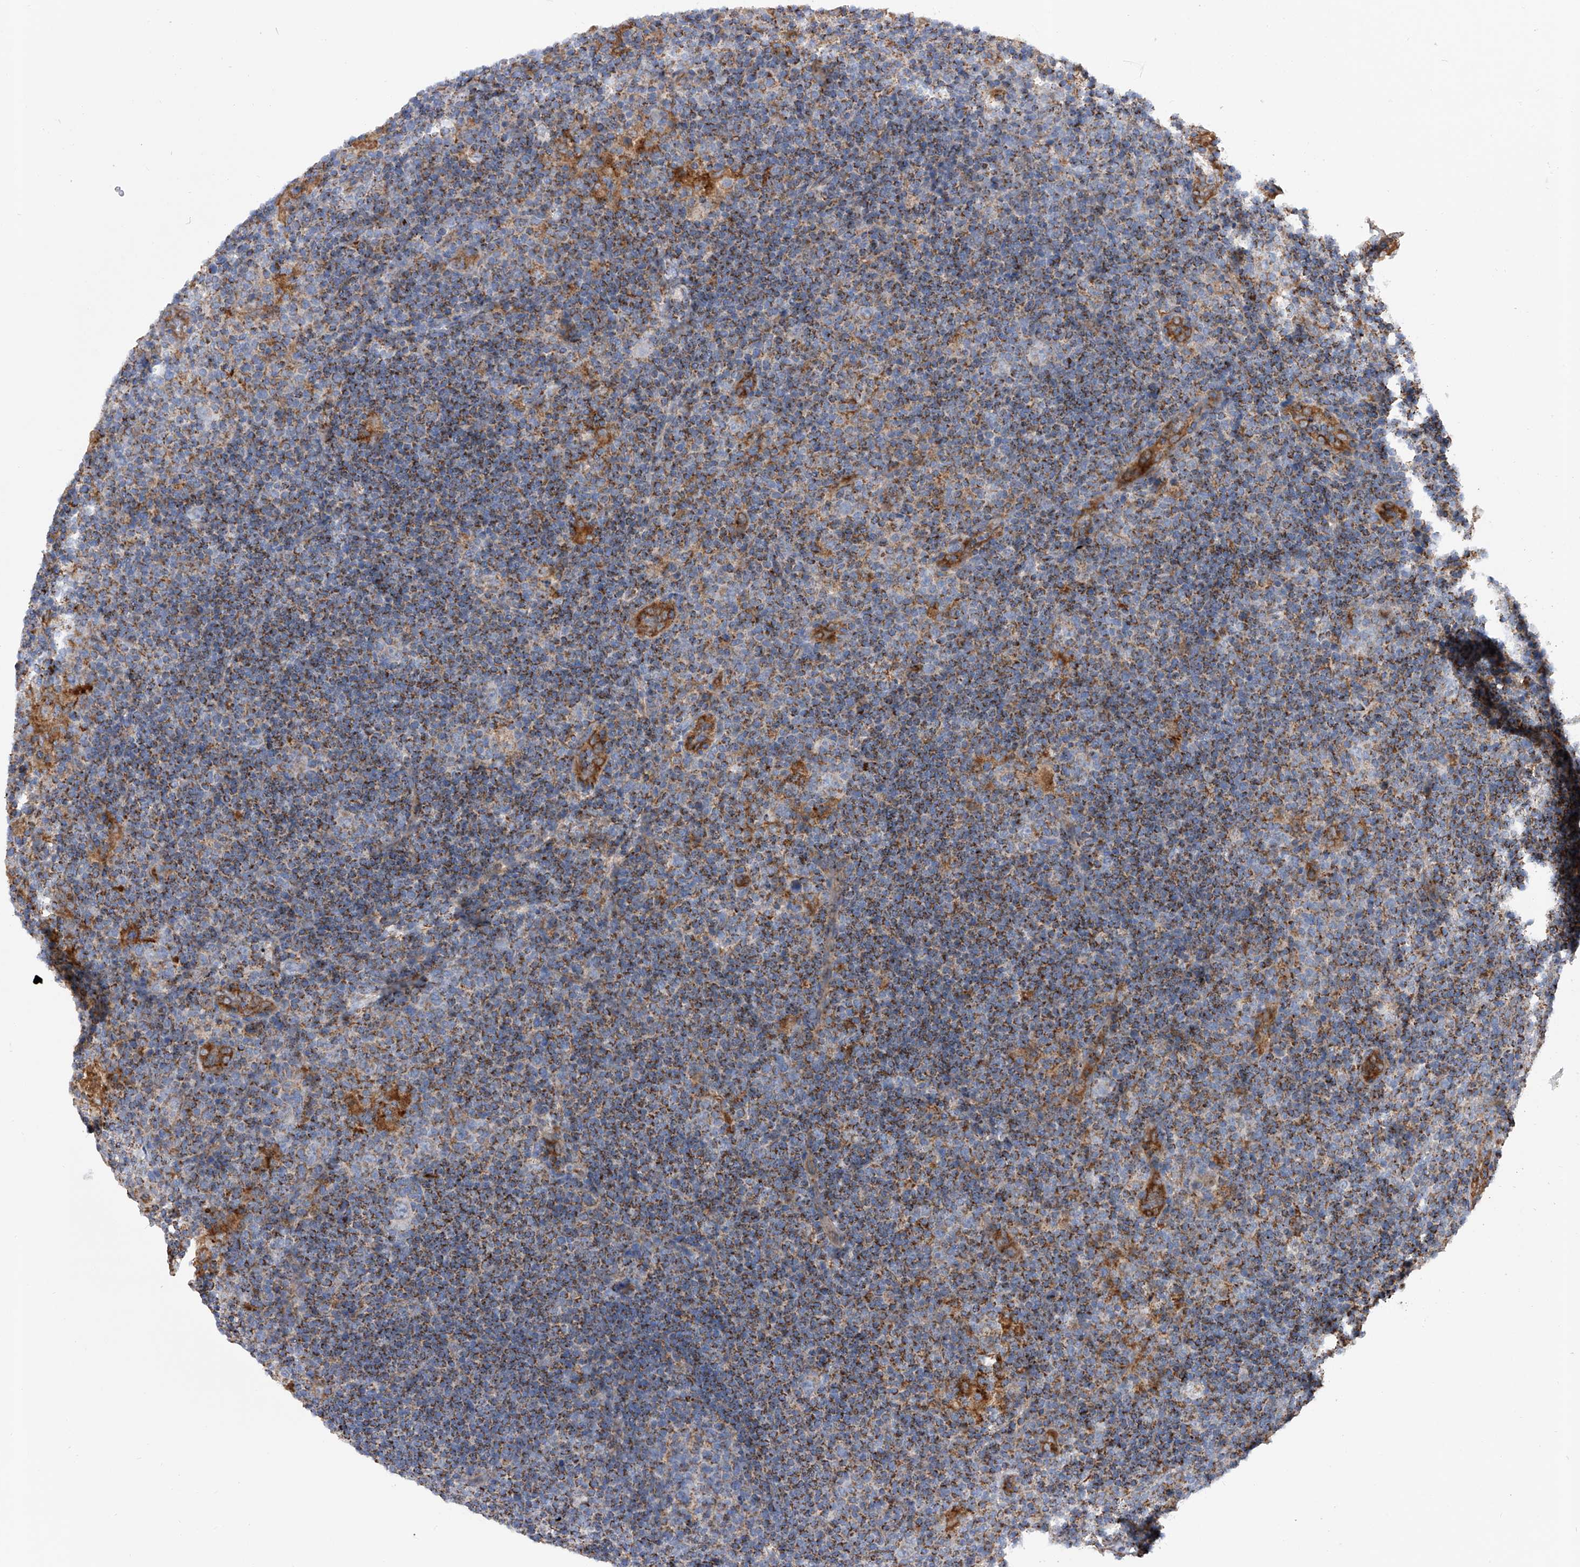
{"staining": {"intensity": "negative", "quantity": "none", "location": "none"}, "tissue": "lymphoma", "cell_type": "Tumor cells", "image_type": "cancer", "snomed": [{"axis": "morphology", "description": "Hodgkin's disease, NOS"}, {"axis": "topography", "description": "Lymph node"}], "caption": "Micrograph shows no protein staining in tumor cells of Hodgkin's disease tissue. (DAB (3,3'-diaminobenzidine) immunohistochemistry, high magnification).", "gene": "PDSS2", "patient": {"sex": "female", "age": 57}}